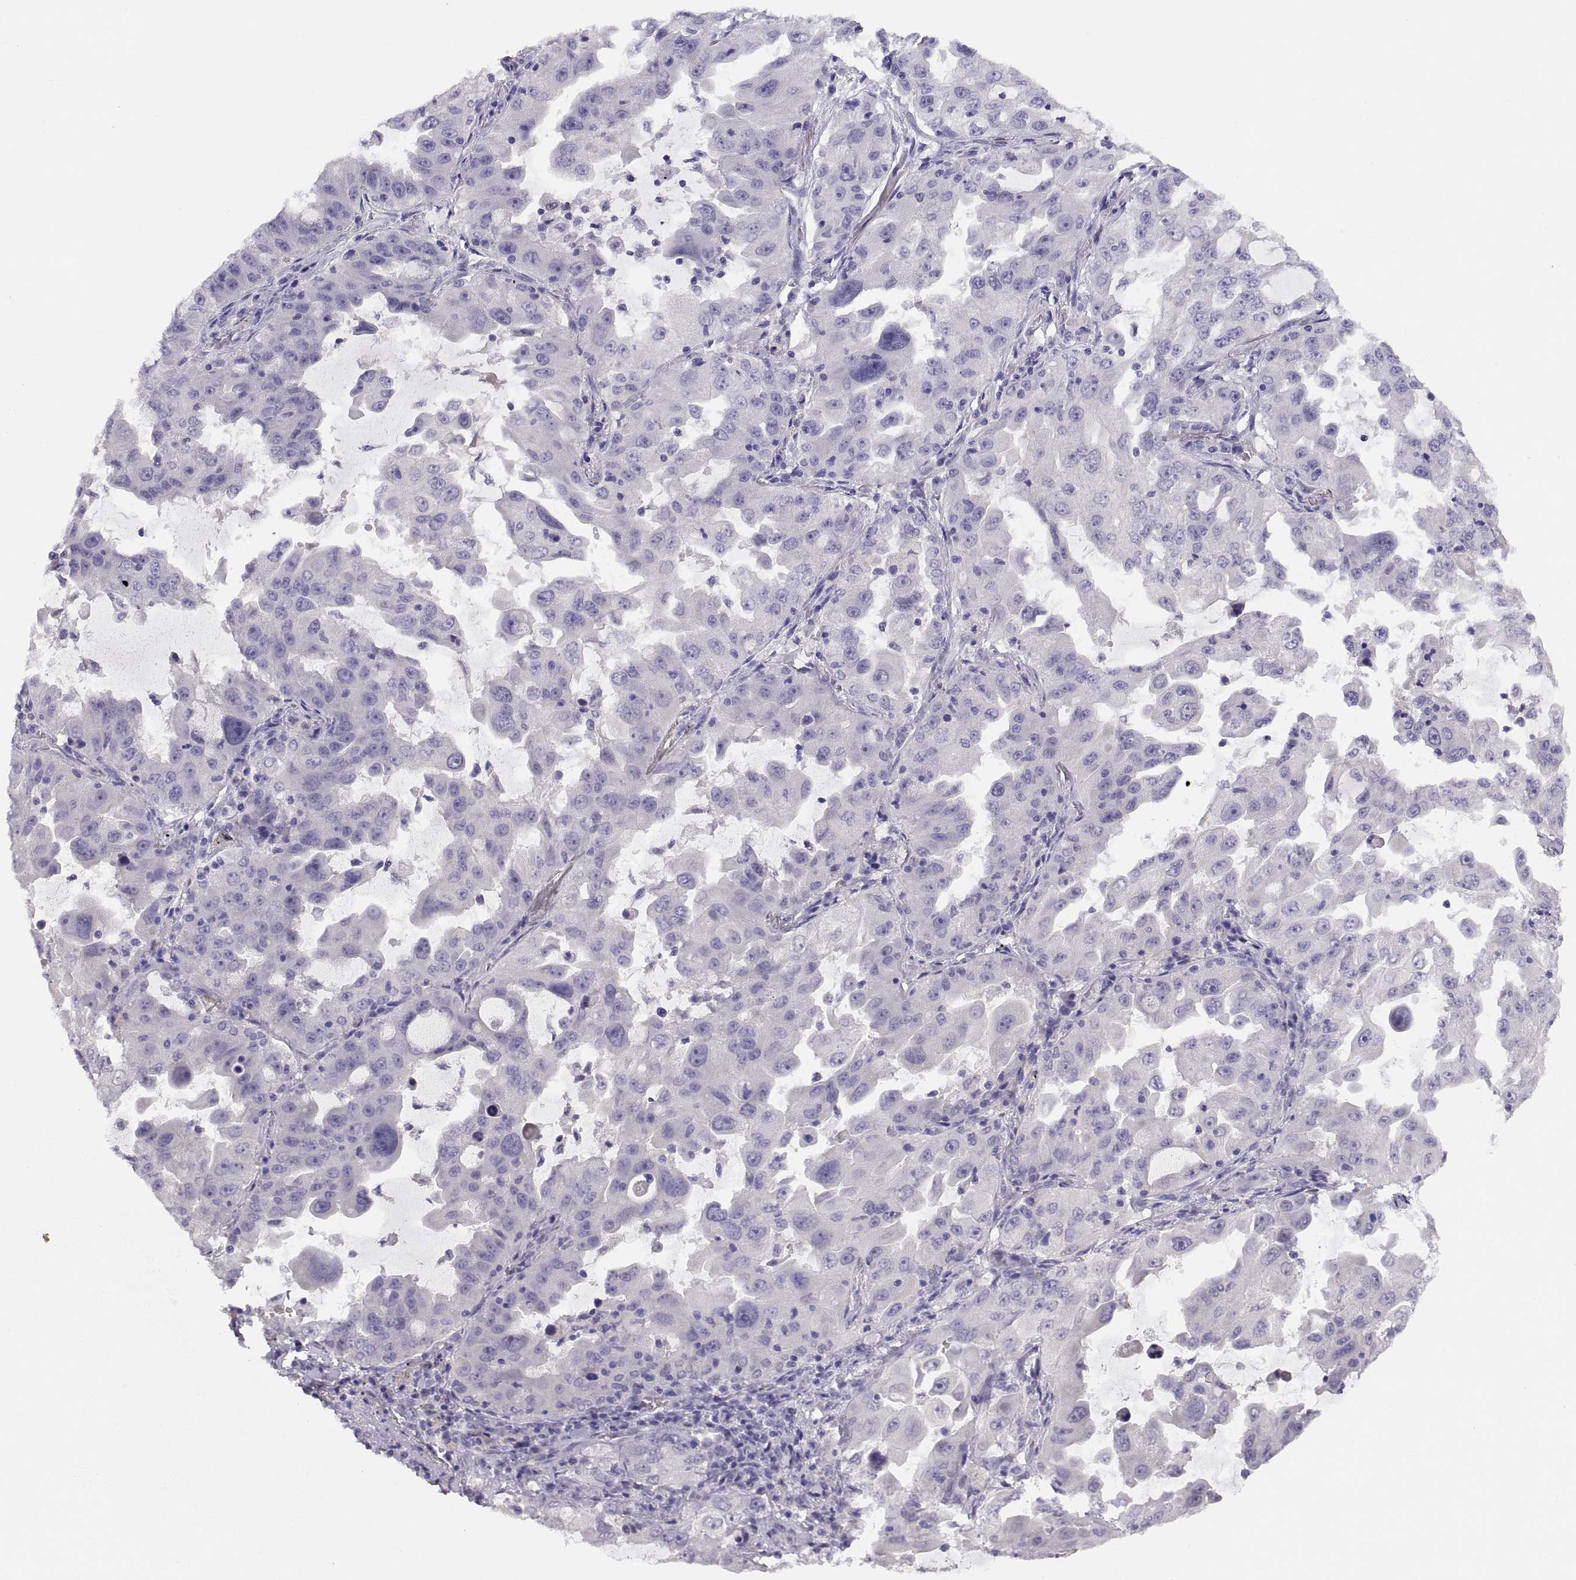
{"staining": {"intensity": "negative", "quantity": "none", "location": "none"}, "tissue": "lung cancer", "cell_type": "Tumor cells", "image_type": "cancer", "snomed": [{"axis": "morphology", "description": "Adenocarcinoma, NOS"}, {"axis": "topography", "description": "Lung"}], "caption": "The image reveals no significant expression in tumor cells of lung cancer (adenocarcinoma). (DAB (3,3'-diaminobenzidine) IHC visualized using brightfield microscopy, high magnification).", "gene": "STRC", "patient": {"sex": "female", "age": 61}}